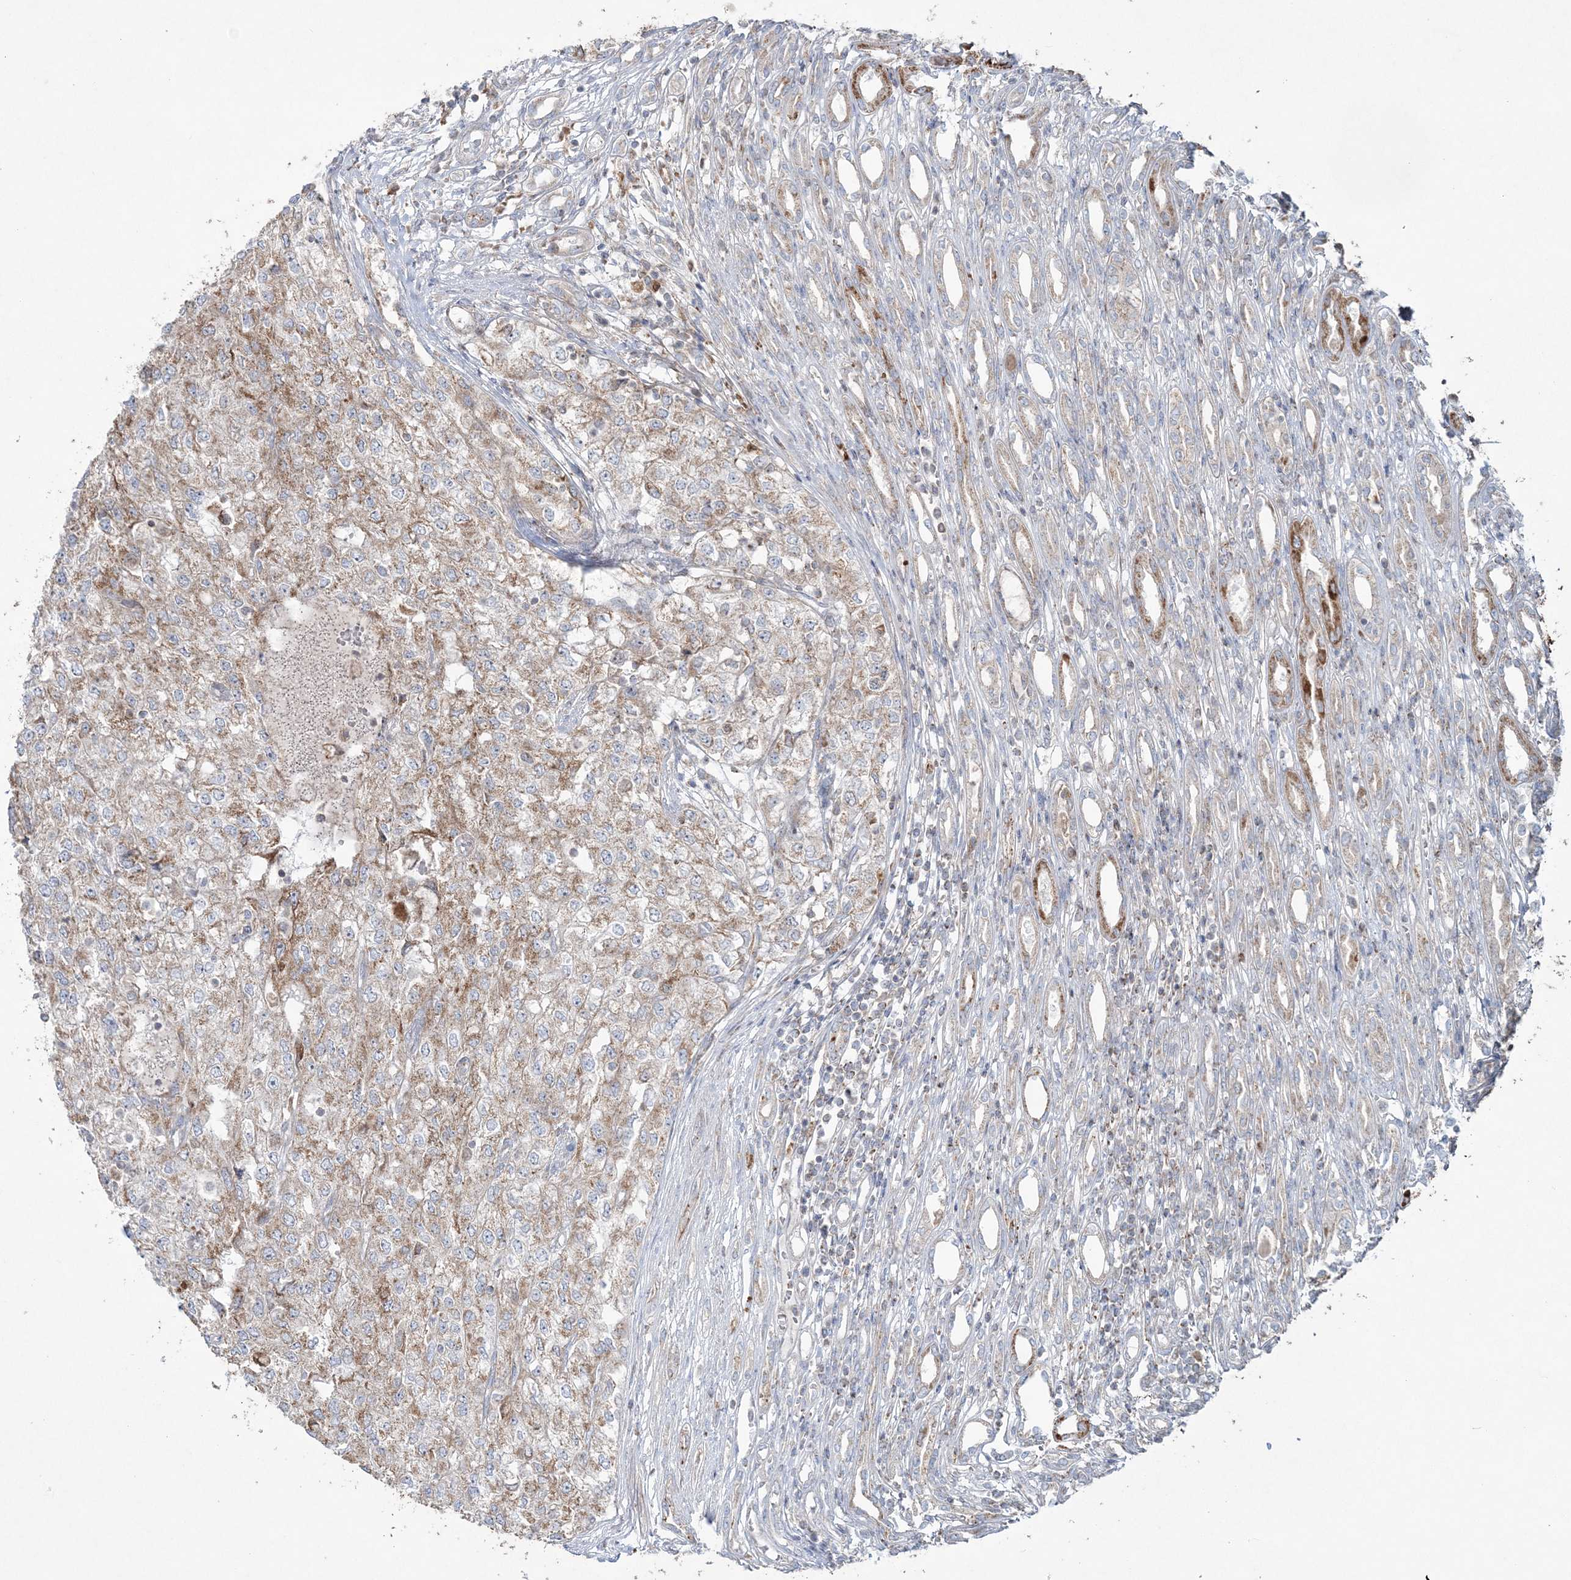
{"staining": {"intensity": "moderate", "quantity": "25%-75%", "location": "cytoplasmic/membranous"}, "tissue": "renal cancer", "cell_type": "Tumor cells", "image_type": "cancer", "snomed": [{"axis": "morphology", "description": "Adenocarcinoma, NOS"}, {"axis": "topography", "description": "Kidney"}], "caption": "An IHC image of neoplastic tissue is shown. Protein staining in brown labels moderate cytoplasmic/membranous positivity in renal cancer within tumor cells.", "gene": "TTC7A", "patient": {"sex": "female", "age": 54}}